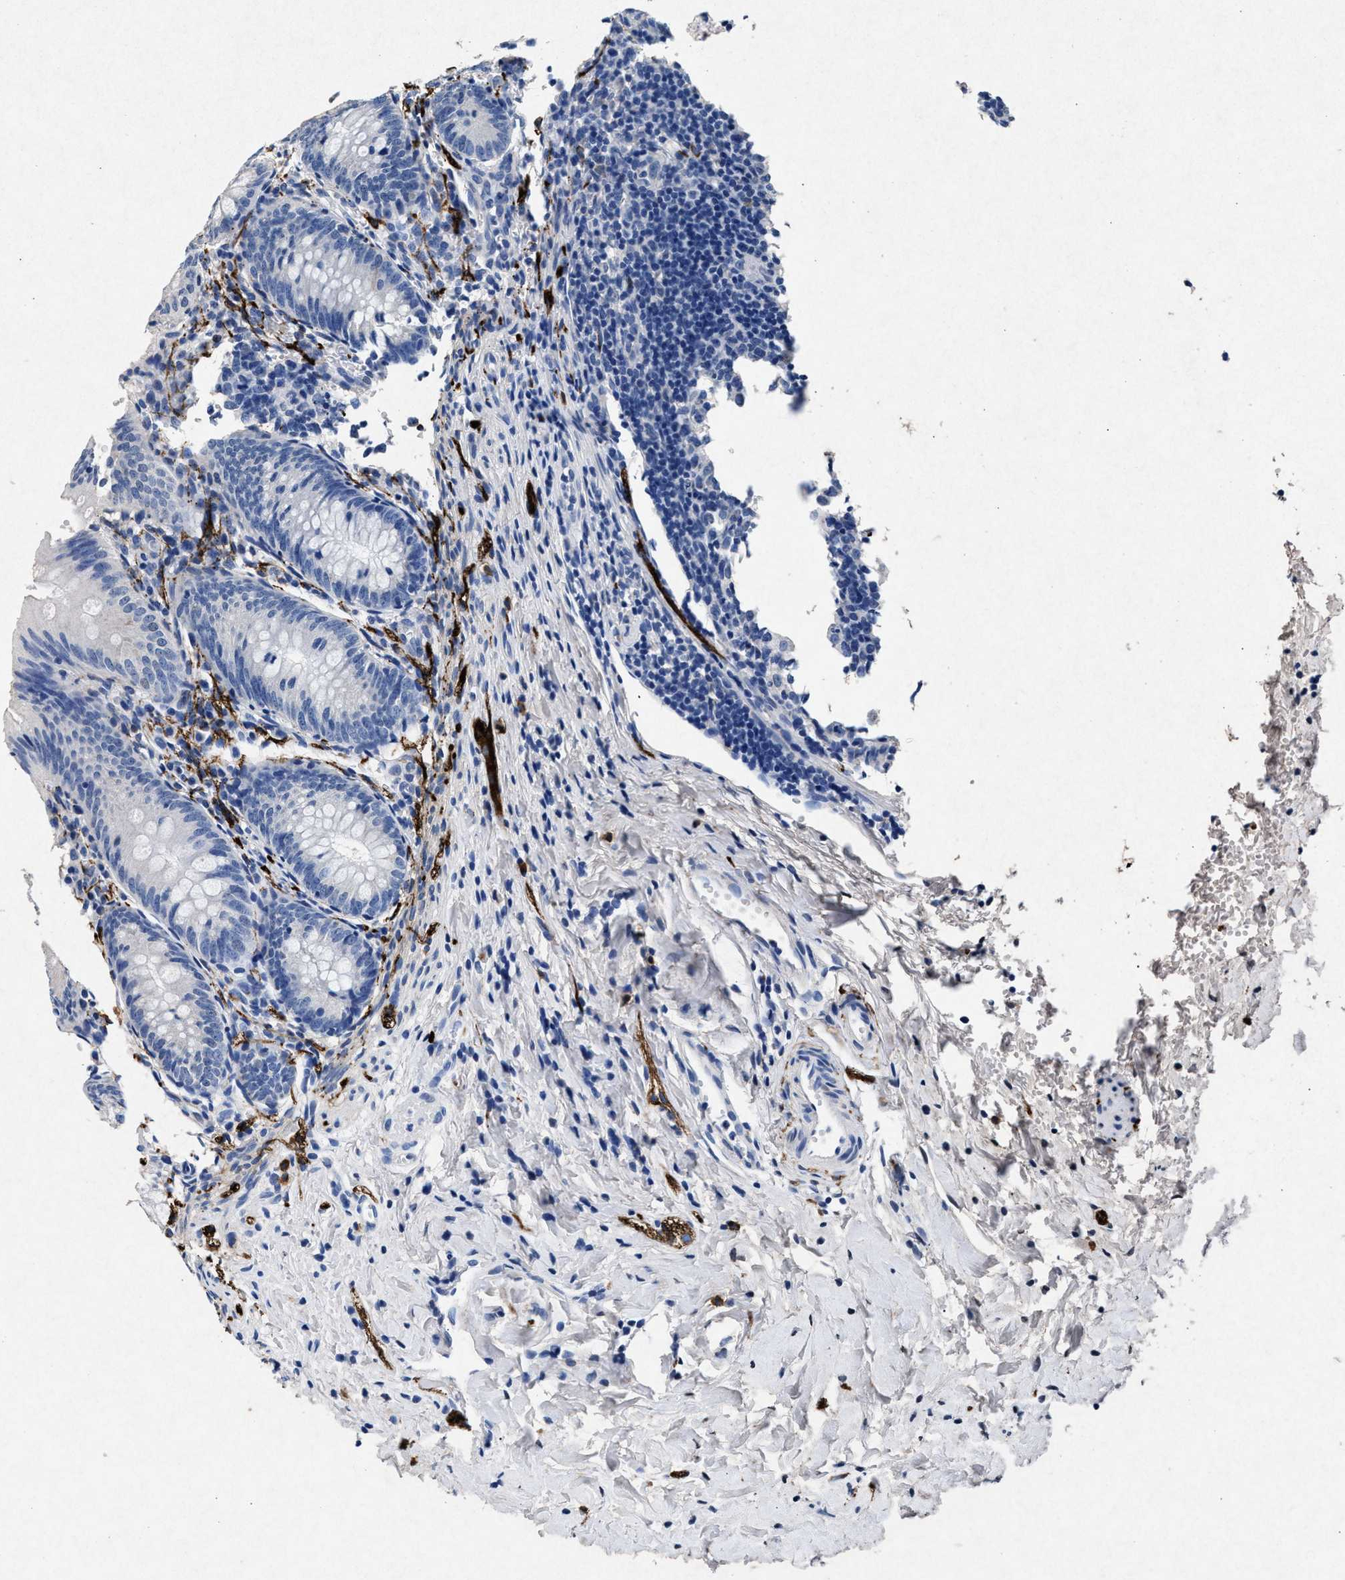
{"staining": {"intensity": "negative", "quantity": "none", "location": "none"}, "tissue": "appendix", "cell_type": "Glandular cells", "image_type": "normal", "snomed": [{"axis": "morphology", "description": "Normal tissue, NOS"}, {"axis": "topography", "description": "Appendix"}], "caption": "This is a micrograph of IHC staining of normal appendix, which shows no expression in glandular cells.", "gene": "MAP6", "patient": {"sex": "male", "age": 1}}